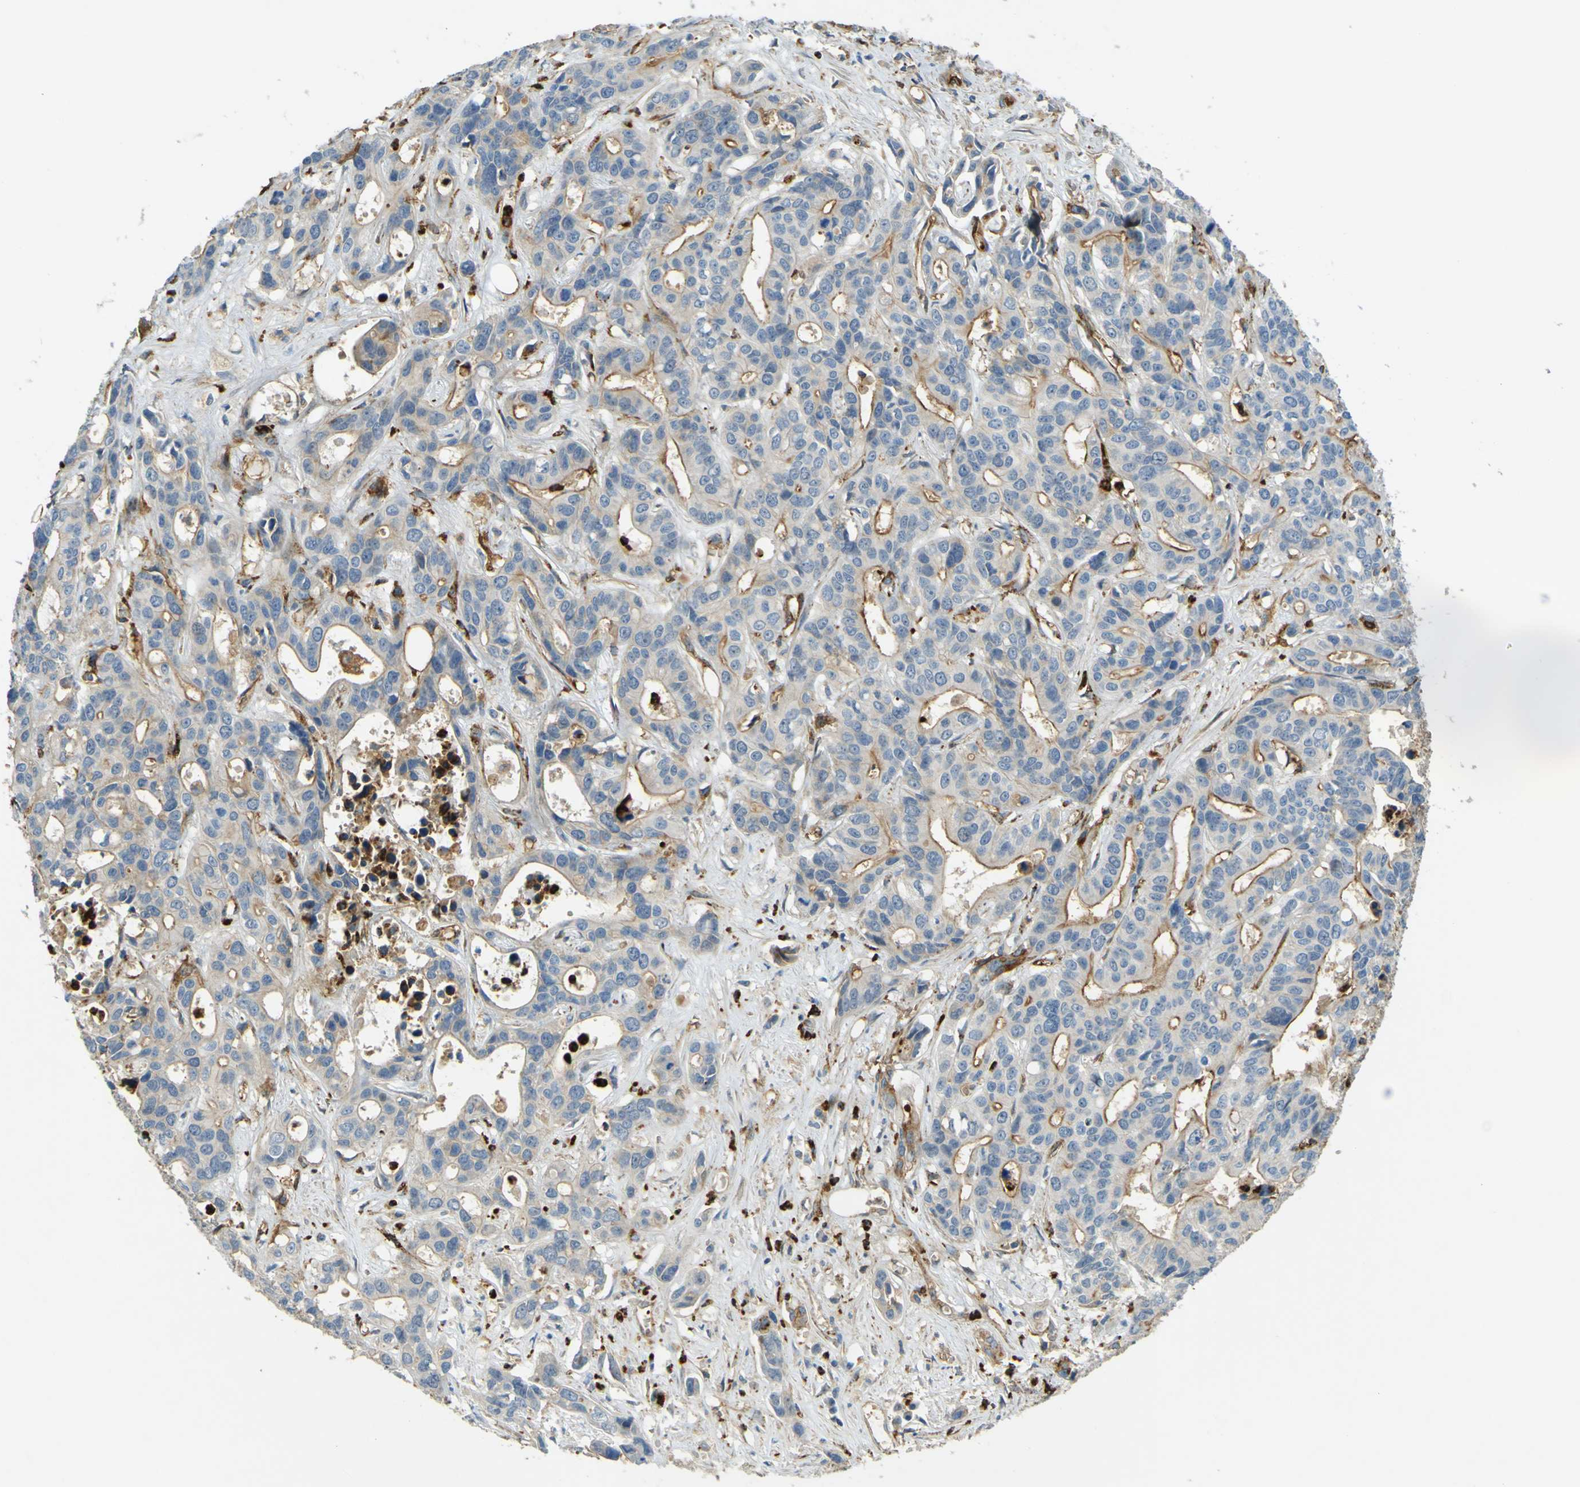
{"staining": {"intensity": "moderate", "quantity": ">75%", "location": "cytoplasmic/membranous"}, "tissue": "liver cancer", "cell_type": "Tumor cells", "image_type": "cancer", "snomed": [{"axis": "morphology", "description": "Cholangiocarcinoma"}, {"axis": "topography", "description": "Liver"}], "caption": "Protein analysis of cholangiocarcinoma (liver) tissue shows moderate cytoplasmic/membranous staining in about >75% of tumor cells.", "gene": "PLXDC1", "patient": {"sex": "female", "age": 65}}